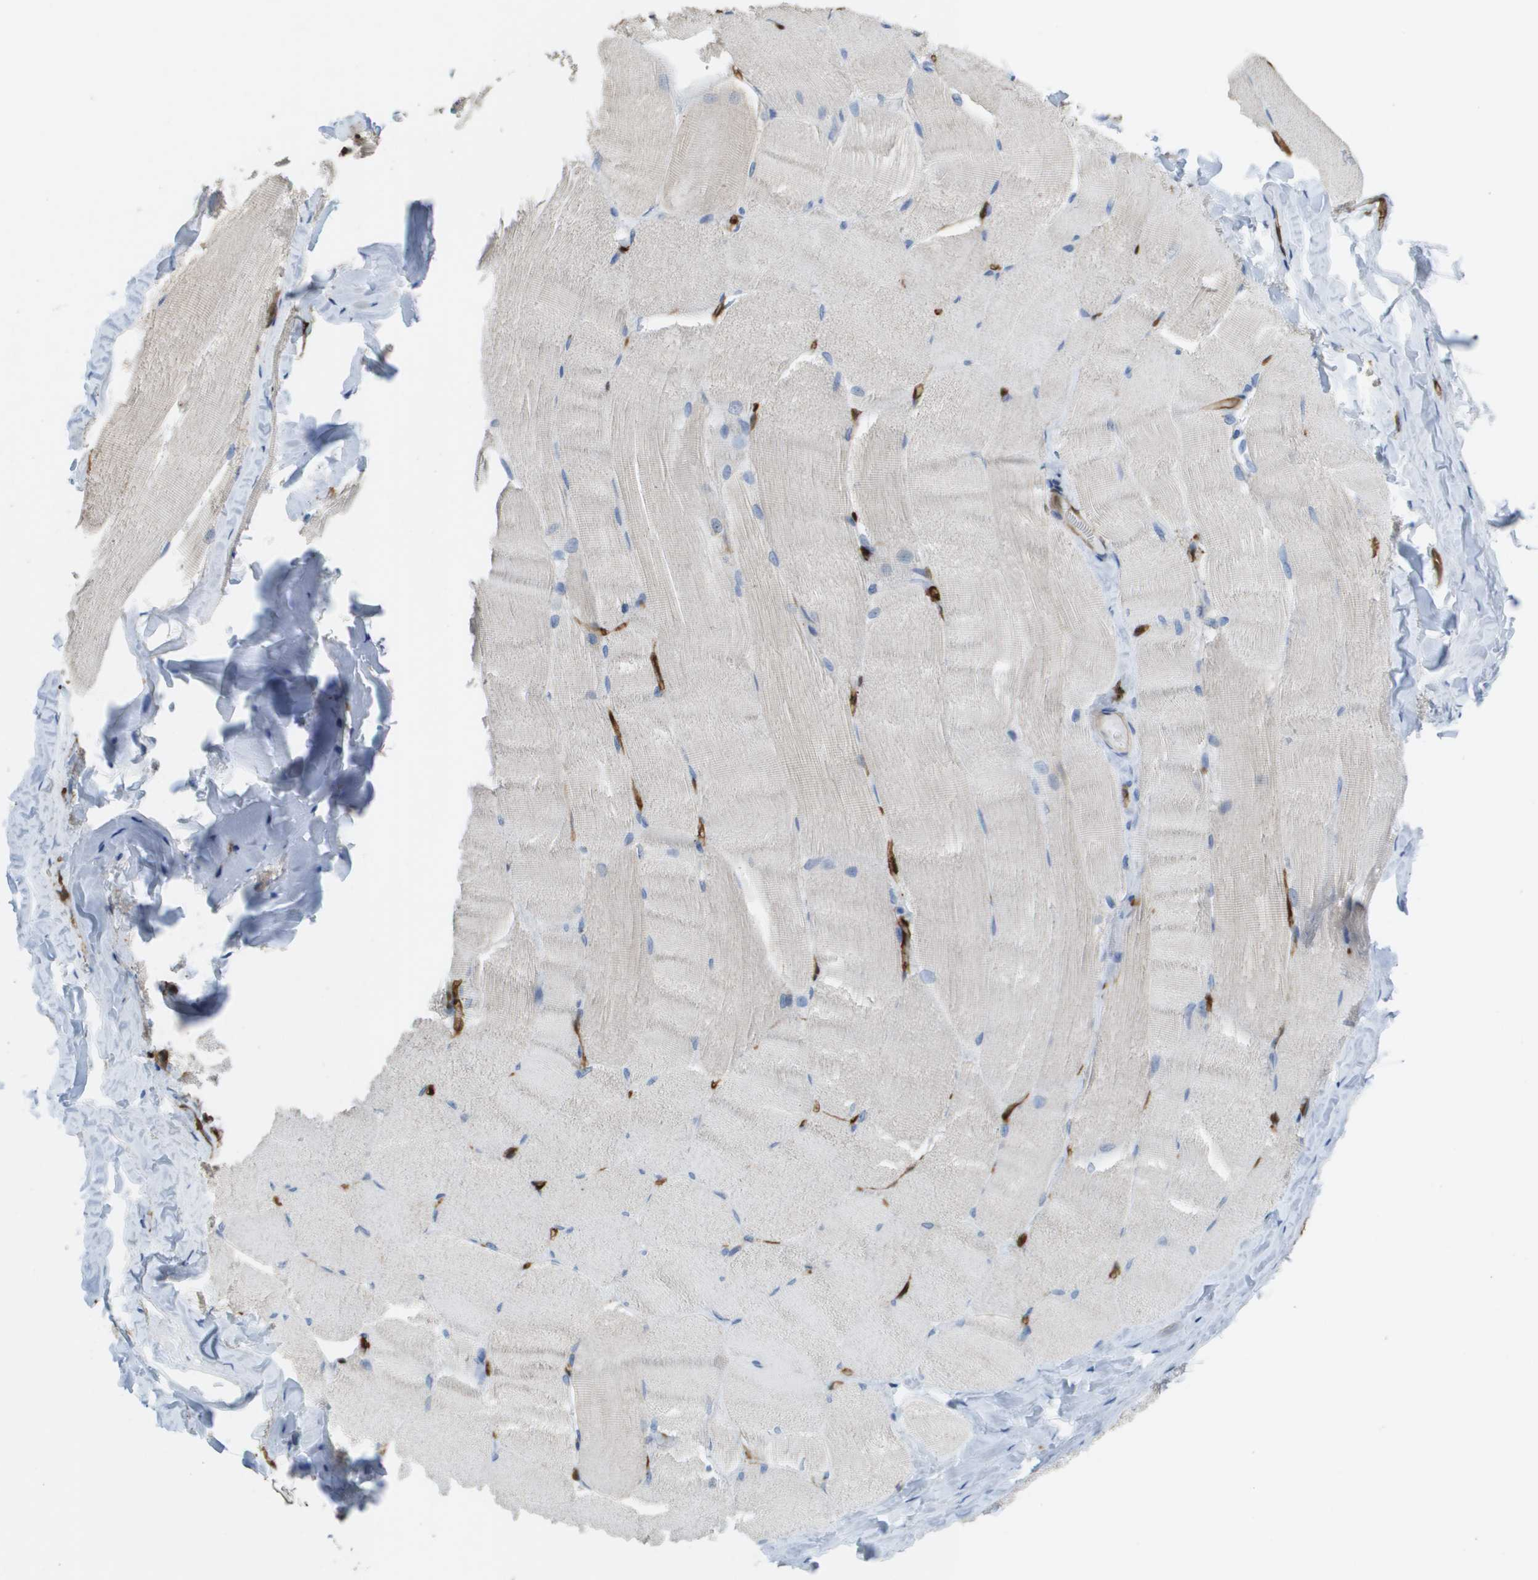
{"staining": {"intensity": "negative", "quantity": "none", "location": "none"}, "tissue": "skeletal muscle", "cell_type": "Myocytes", "image_type": "normal", "snomed": [{"axis": "morphology", "description": "Normal tissue, NOS"}, {"axis": "morphology", "description": "Squamous cell carcinoma, NOS"}, {"axis": "topography", "description": "Skeletal muscle"}], "caption": "This histopathology image is of benign skeletal muscle stained with IHC to label a protein in brown with the nuclei are counter-stained blue. There is no positivity in myocytes. (DAB (3,3'-diaminobenzidine) IHC, high magnification).", "gene": "FABP5", "patient": {"sex": "male", "age": 51}}